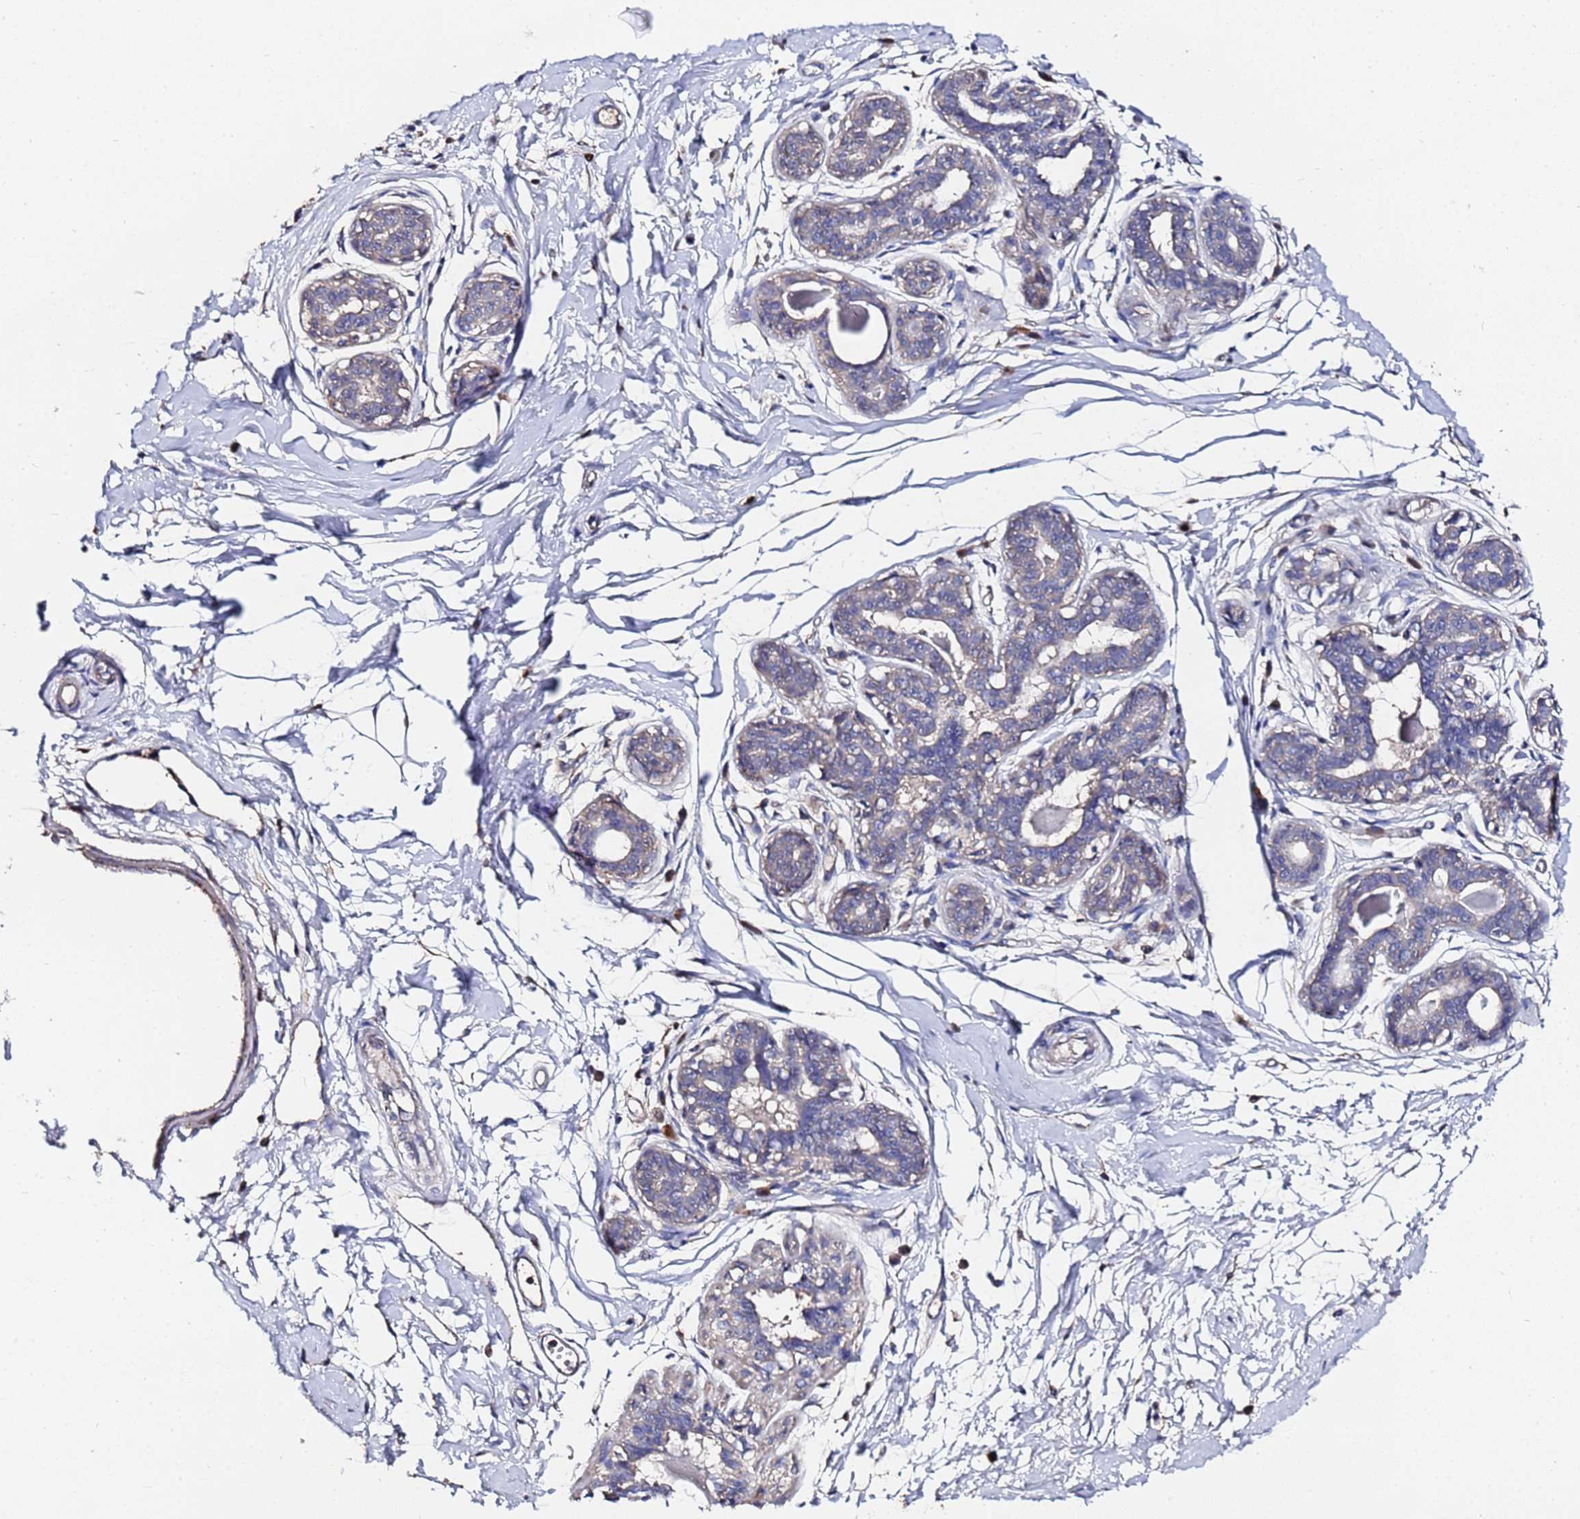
{"staining": {"intensity": "negative", "quantity": "none", "location": "none"}, "tissue": "breast", "cell_type": "Adipocytes", "image_type": "normal", "snomed": [{"axis": "morphology", "description": "Normal tissue, NOS"}, {"axis": "topography", "description": "Breast"}], "caption": "The immunohistochemistry micrograph has no significant positivity in adipocytes of breast. The staining was performed using DAB (3,3'-diaminobenzidine) to visualize the protein expression in brown, while the nuclei were stained in blue with hematoxylin (Magnification: 20x).", "gene": "TCP10L", "patient": {"sex": "female", "age": 45}}